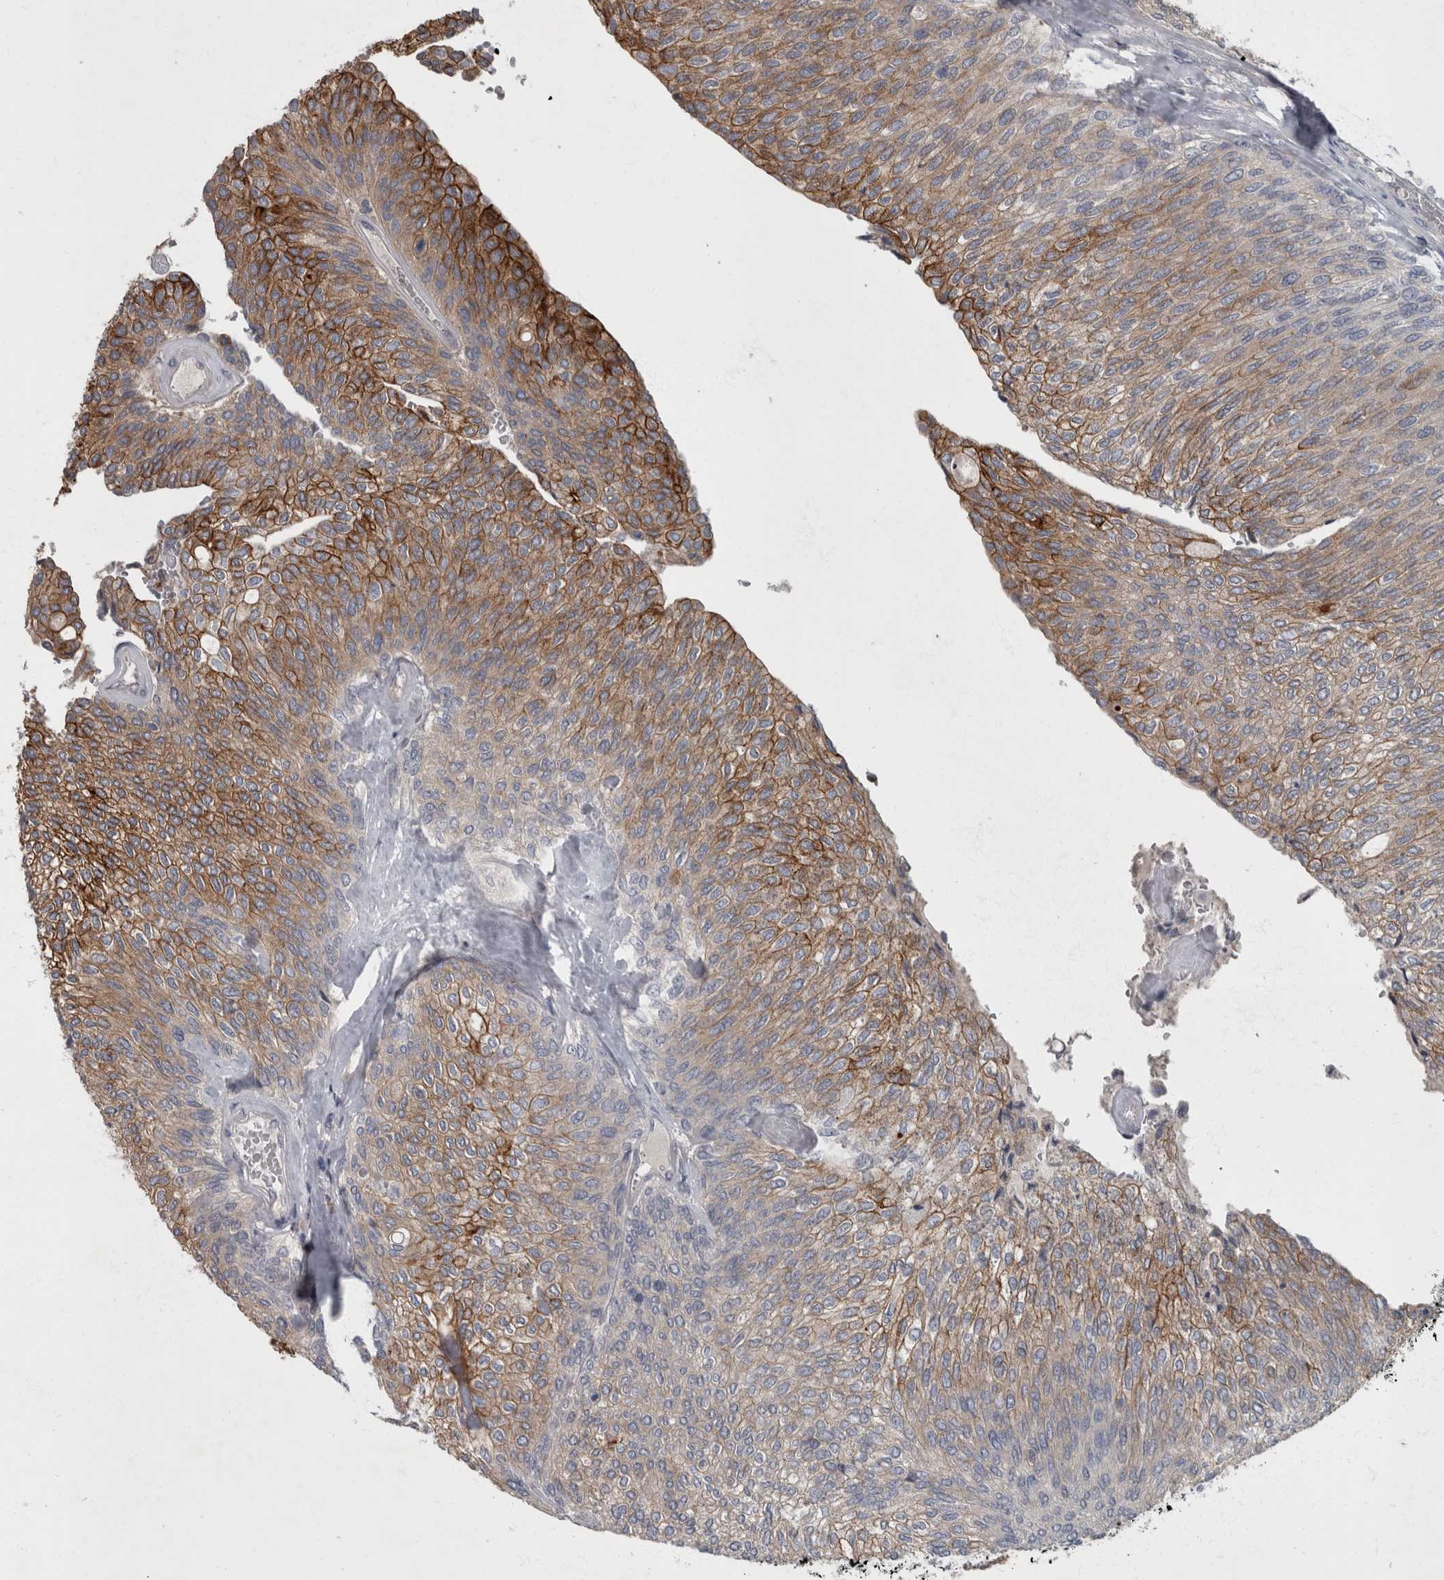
{"staining": {"intensity": "moderate", "quantity": "25%-75%", "location": "cytoplasmic/membranous"}, "tissue": "urothelial cancer", "cell_type": "Tumor cells", "image_type": "cancer", "snomed": [{"axis": "morphology", "description": "Urothelial carcinoma, Low grade"}, {"axis": "topography", "description": "Urinary bladder"}], "caption": "Protein staining shows moderate cytoplasmic/membranous staining in about 25%-75% of tumor cells in urothelial cancer.", "gene": "CDC42BPG", "patient": {"sex": "female", "age": 79}}